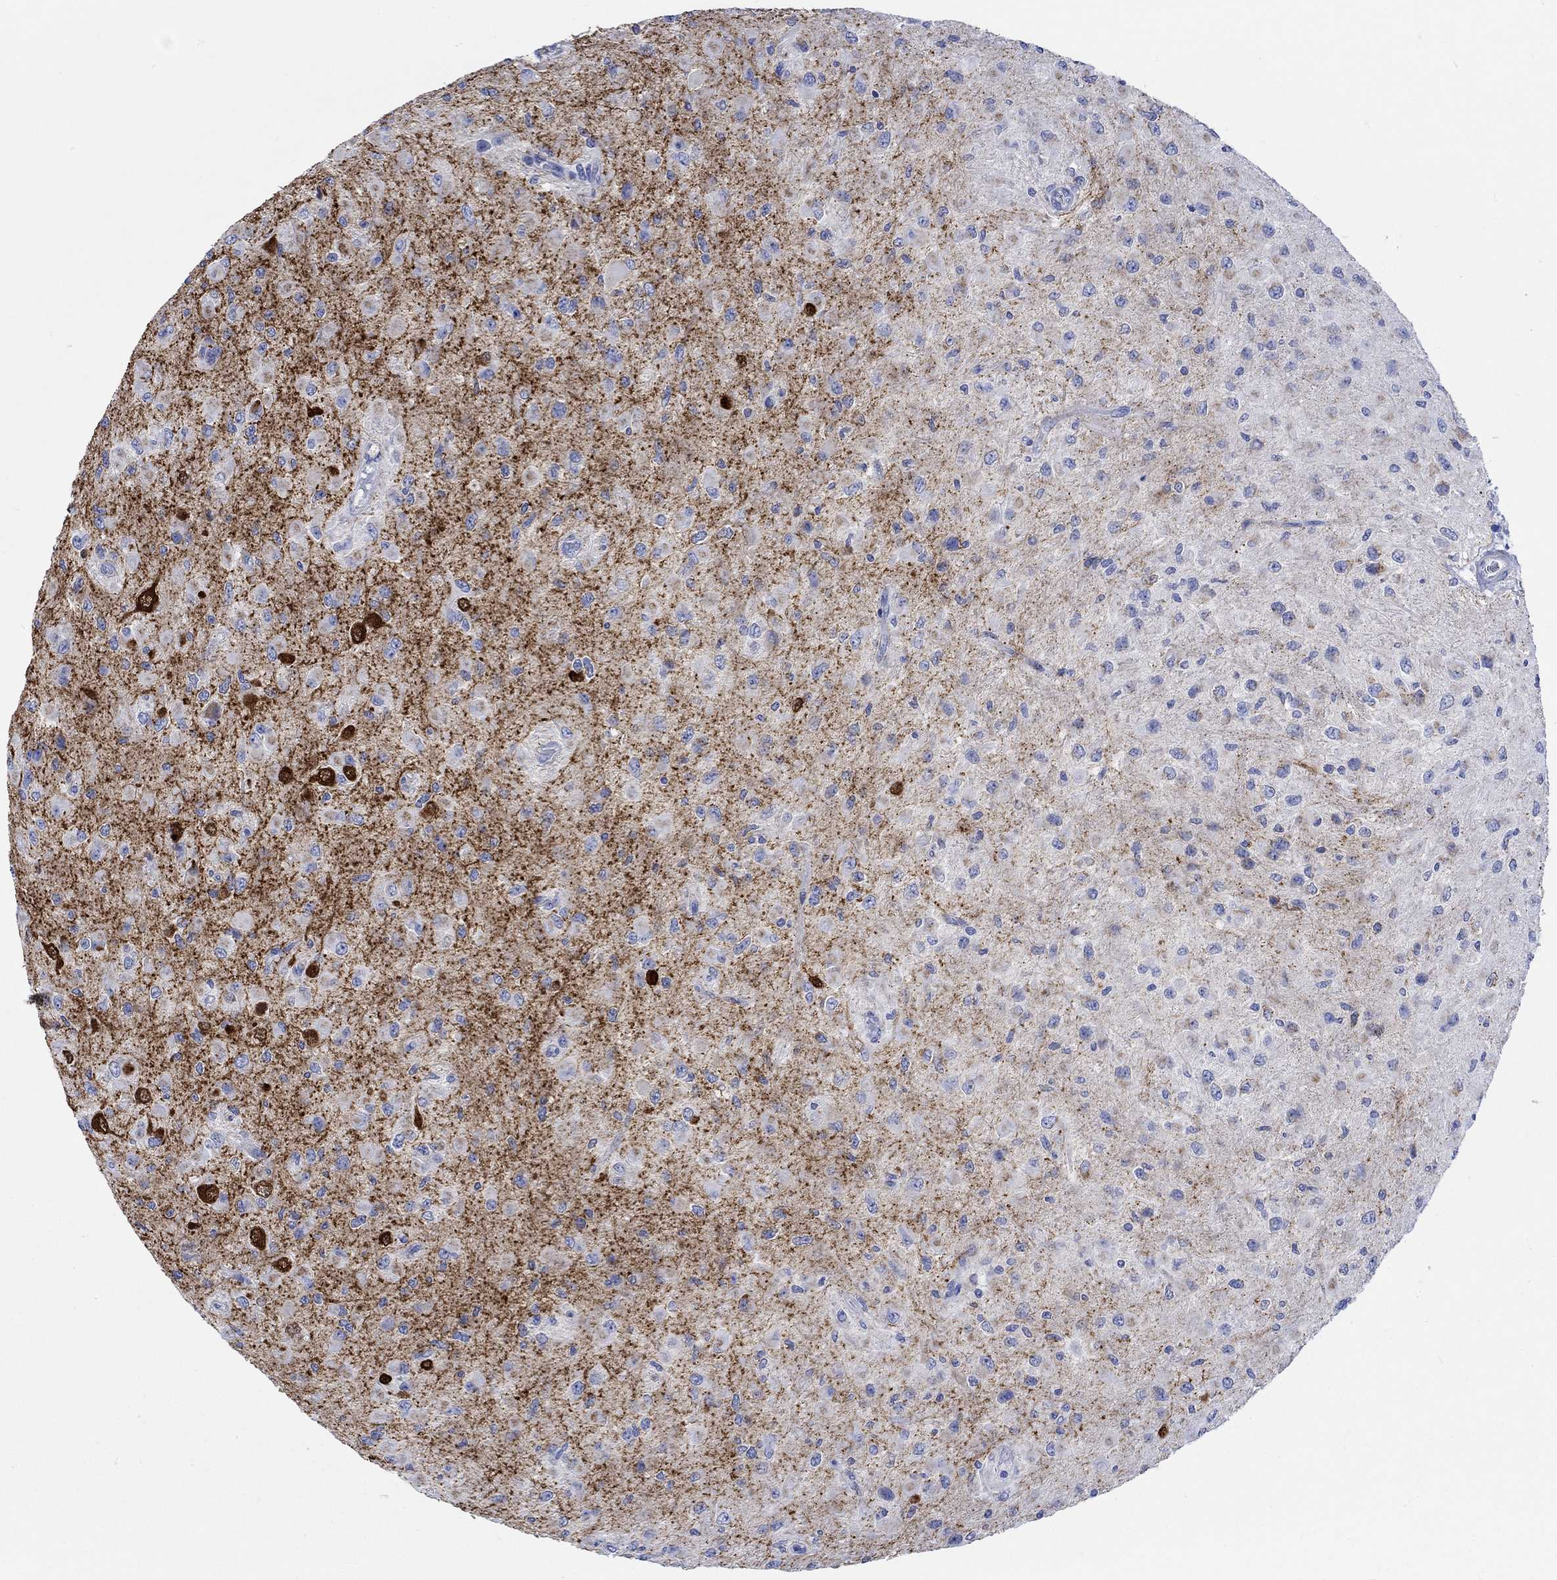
{"staining": {"intensity": "negative", "quantity": "none", "location": "none"}, "tissue": "glioma", "cell_type": "Tumor cells", "image_type": "cancer", "snomed": [{"axis": "morphology", "description": "Glioma, malignant, High grade"}, {"axis": "topography", "description": "Cerebral cortex"}], "caption": "This is an immunohistochemistry image of human glioma. There is no staining in tumor cells.", "gene": "CPLX2", "patient": {"sex": "male", "age": 35}}